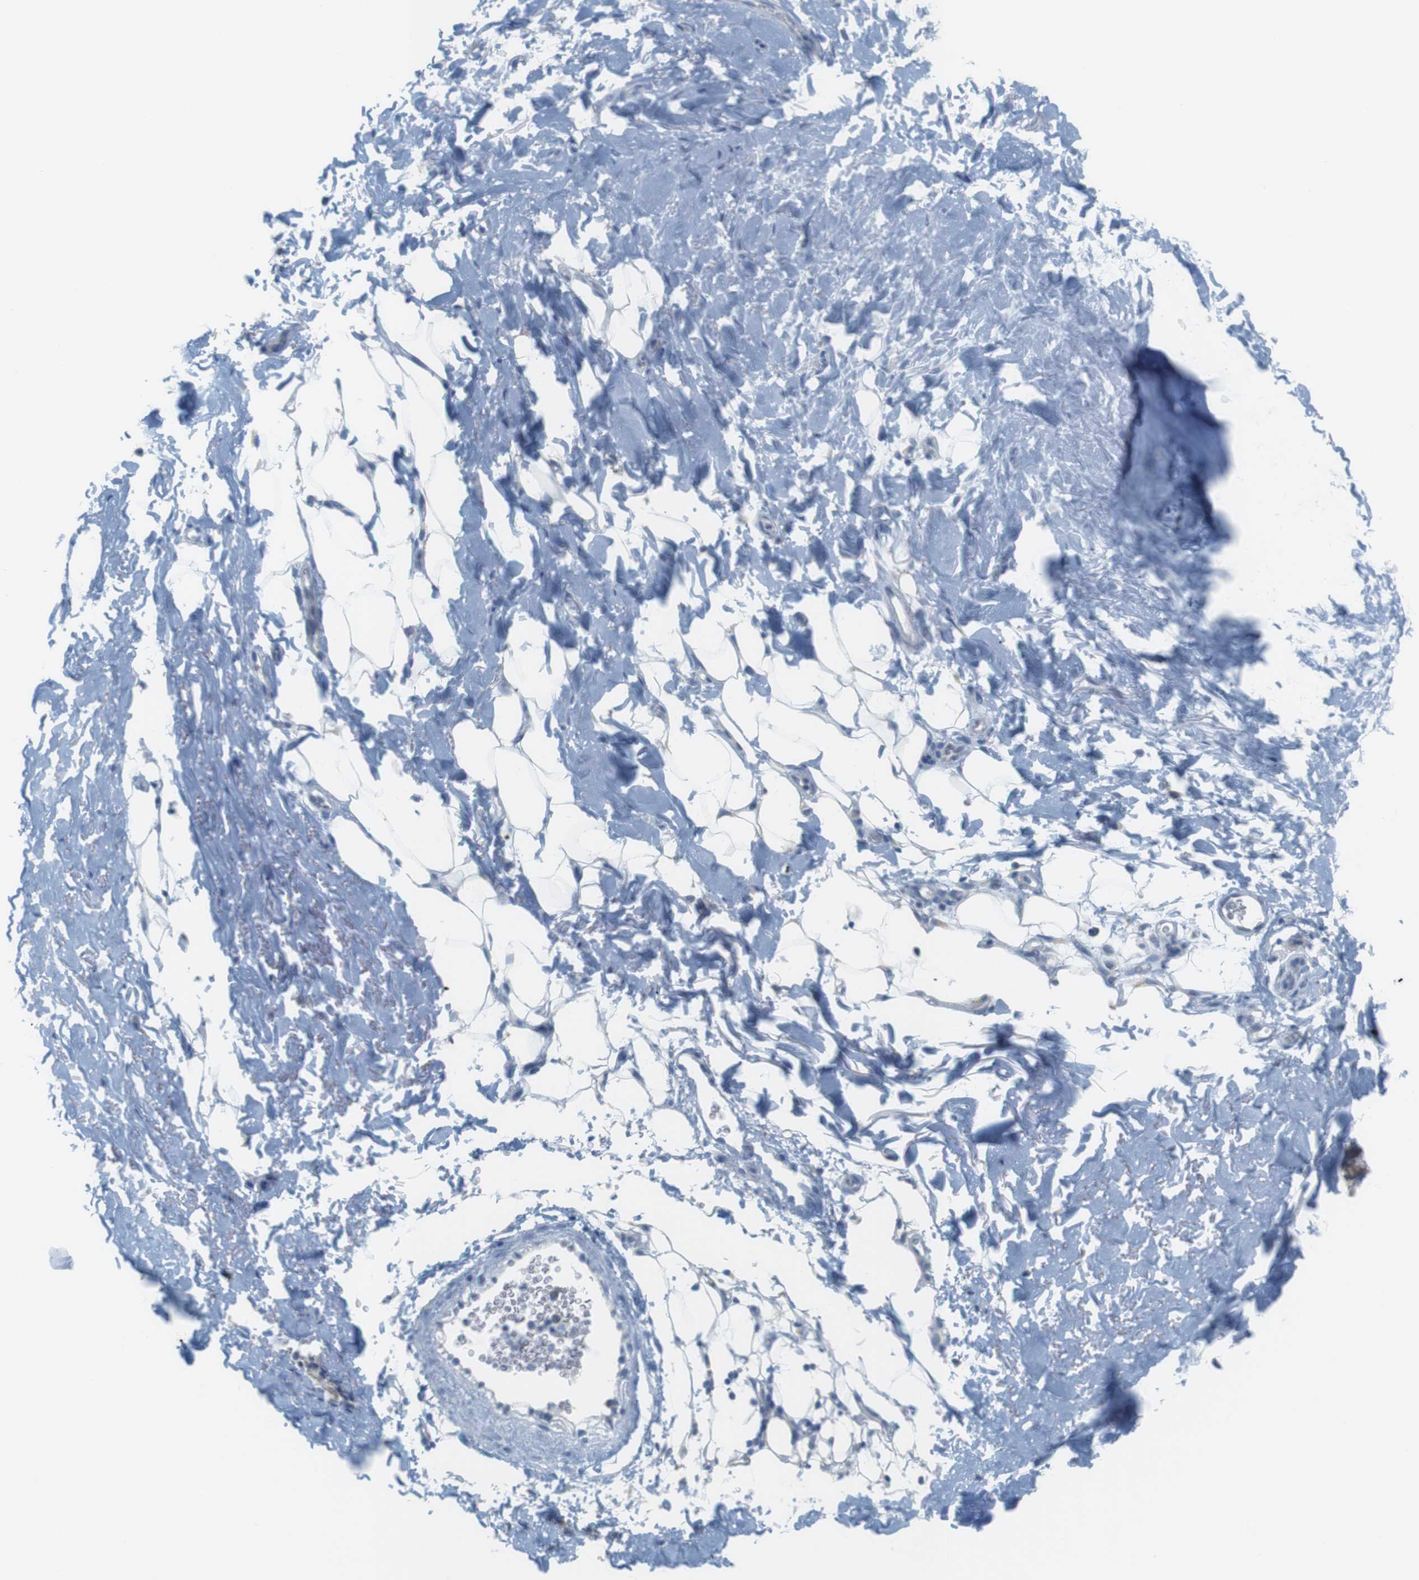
{"staining": {"intensity": "negative", "quantity": "none", "location": "none"}, "tissue": "adipose tissue", "cell_type": "Adipocytes", "image_type": "normal", "snomed": [{"axis": "morphology", "description": "Normal tissue, NOS"}, {"axis": "topography", "description": "Cartilage tissue"}, {"axis": "topography", "description": "Bronchus"}], "caption": "Human adipose tissue stained for a protein using immunohistochemistry shows no staining in adipocytes.", "gene": "YIPF1", "patient": {"sex": "female", "age": 73}}